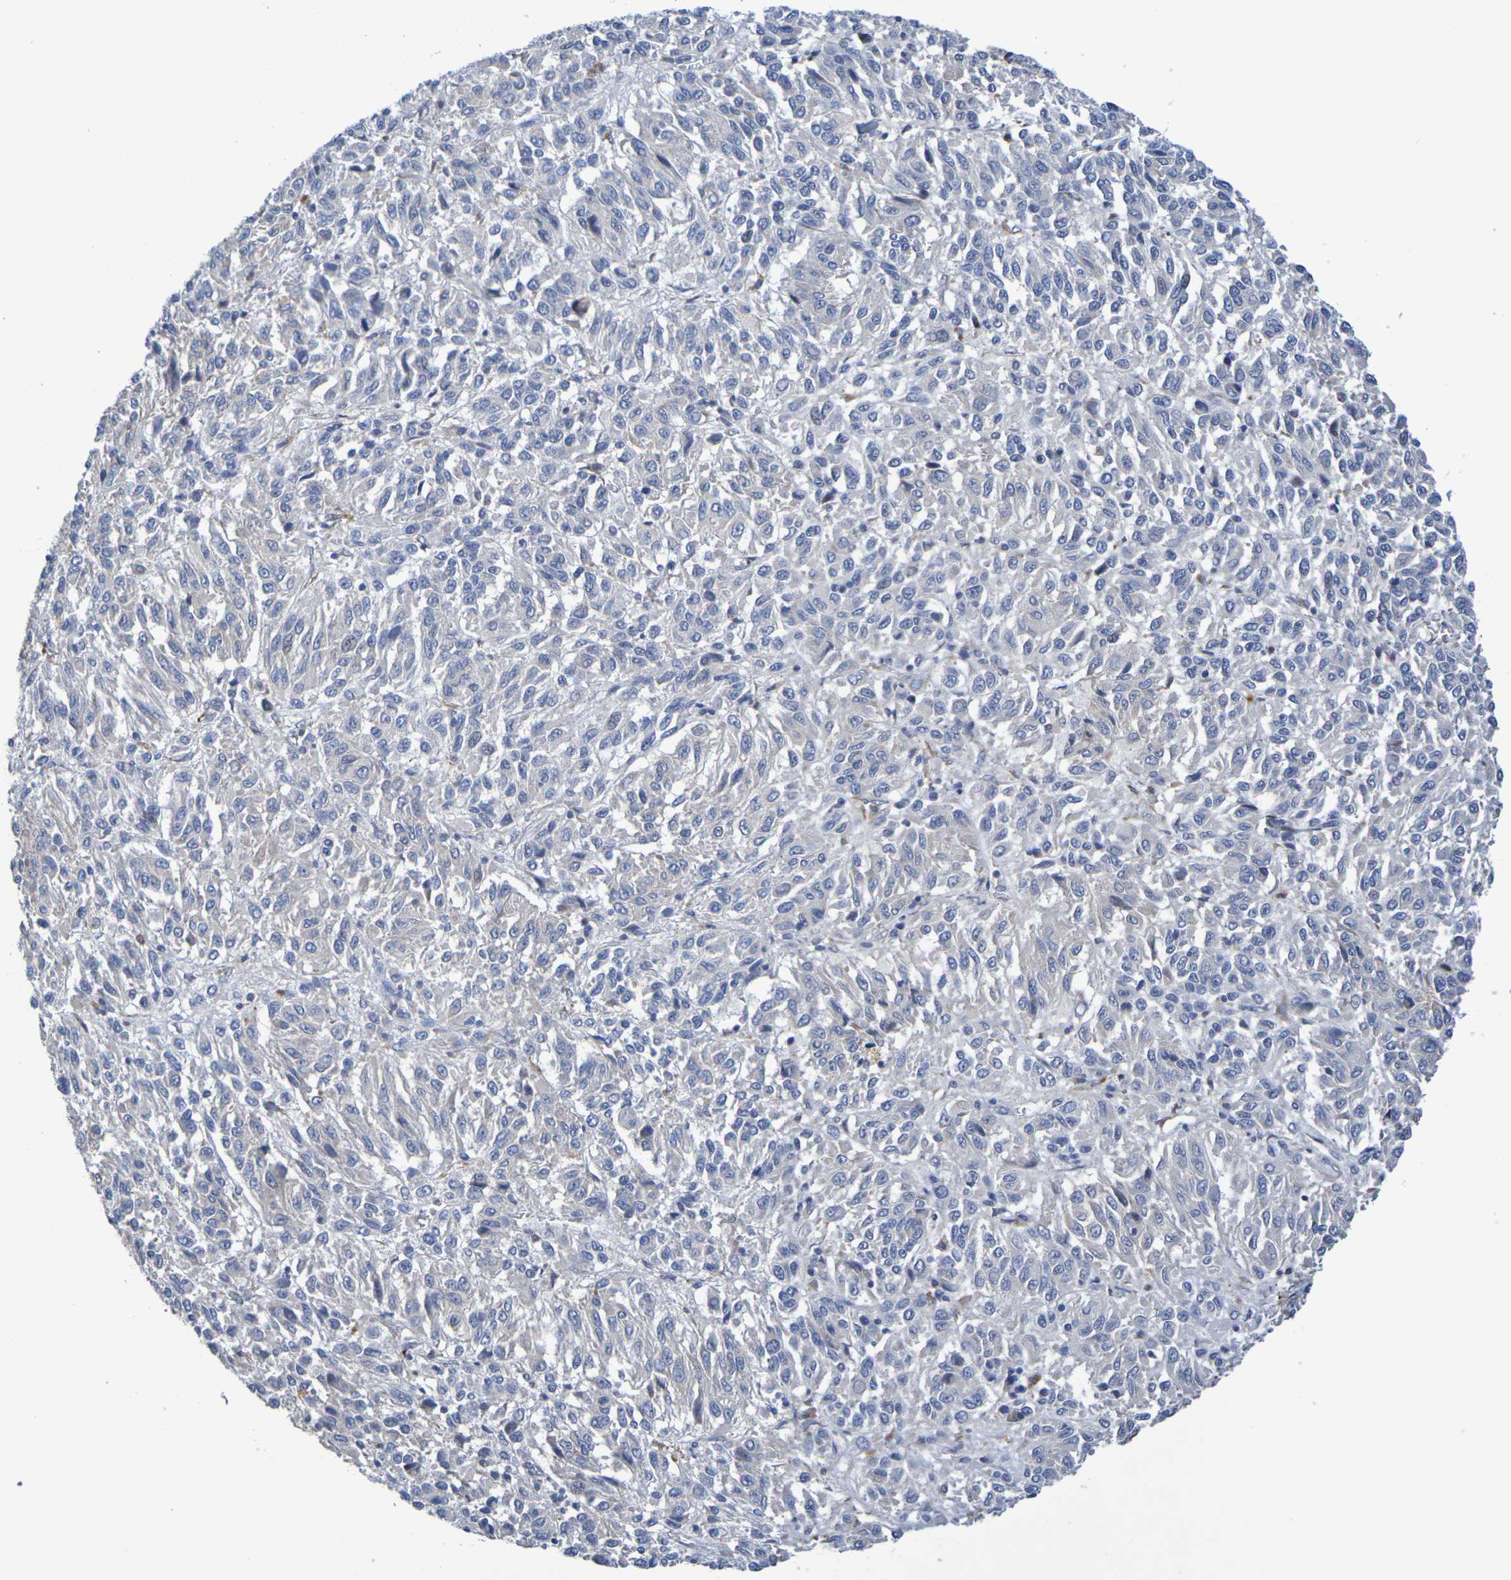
{"staining": {"intensity": "negative", "quantity": "none", "location": "none"}, "tissue": "melanoma", "cell_type": "Tumor cells", "image_type": "cancer", "snomed": [{"axis": "morphology", "description": "Malignant melanoma, Metastatic site"}, {"axis": "topography", "description": "Lung"}], "caption": "DAB (3,3'-diaminobenzidine) immunohistochemical staining of human melanoma exhibits no significant staining in tumor cells.", "gene": "SDC4", "patient": {"sex": "male", "age": 64}}